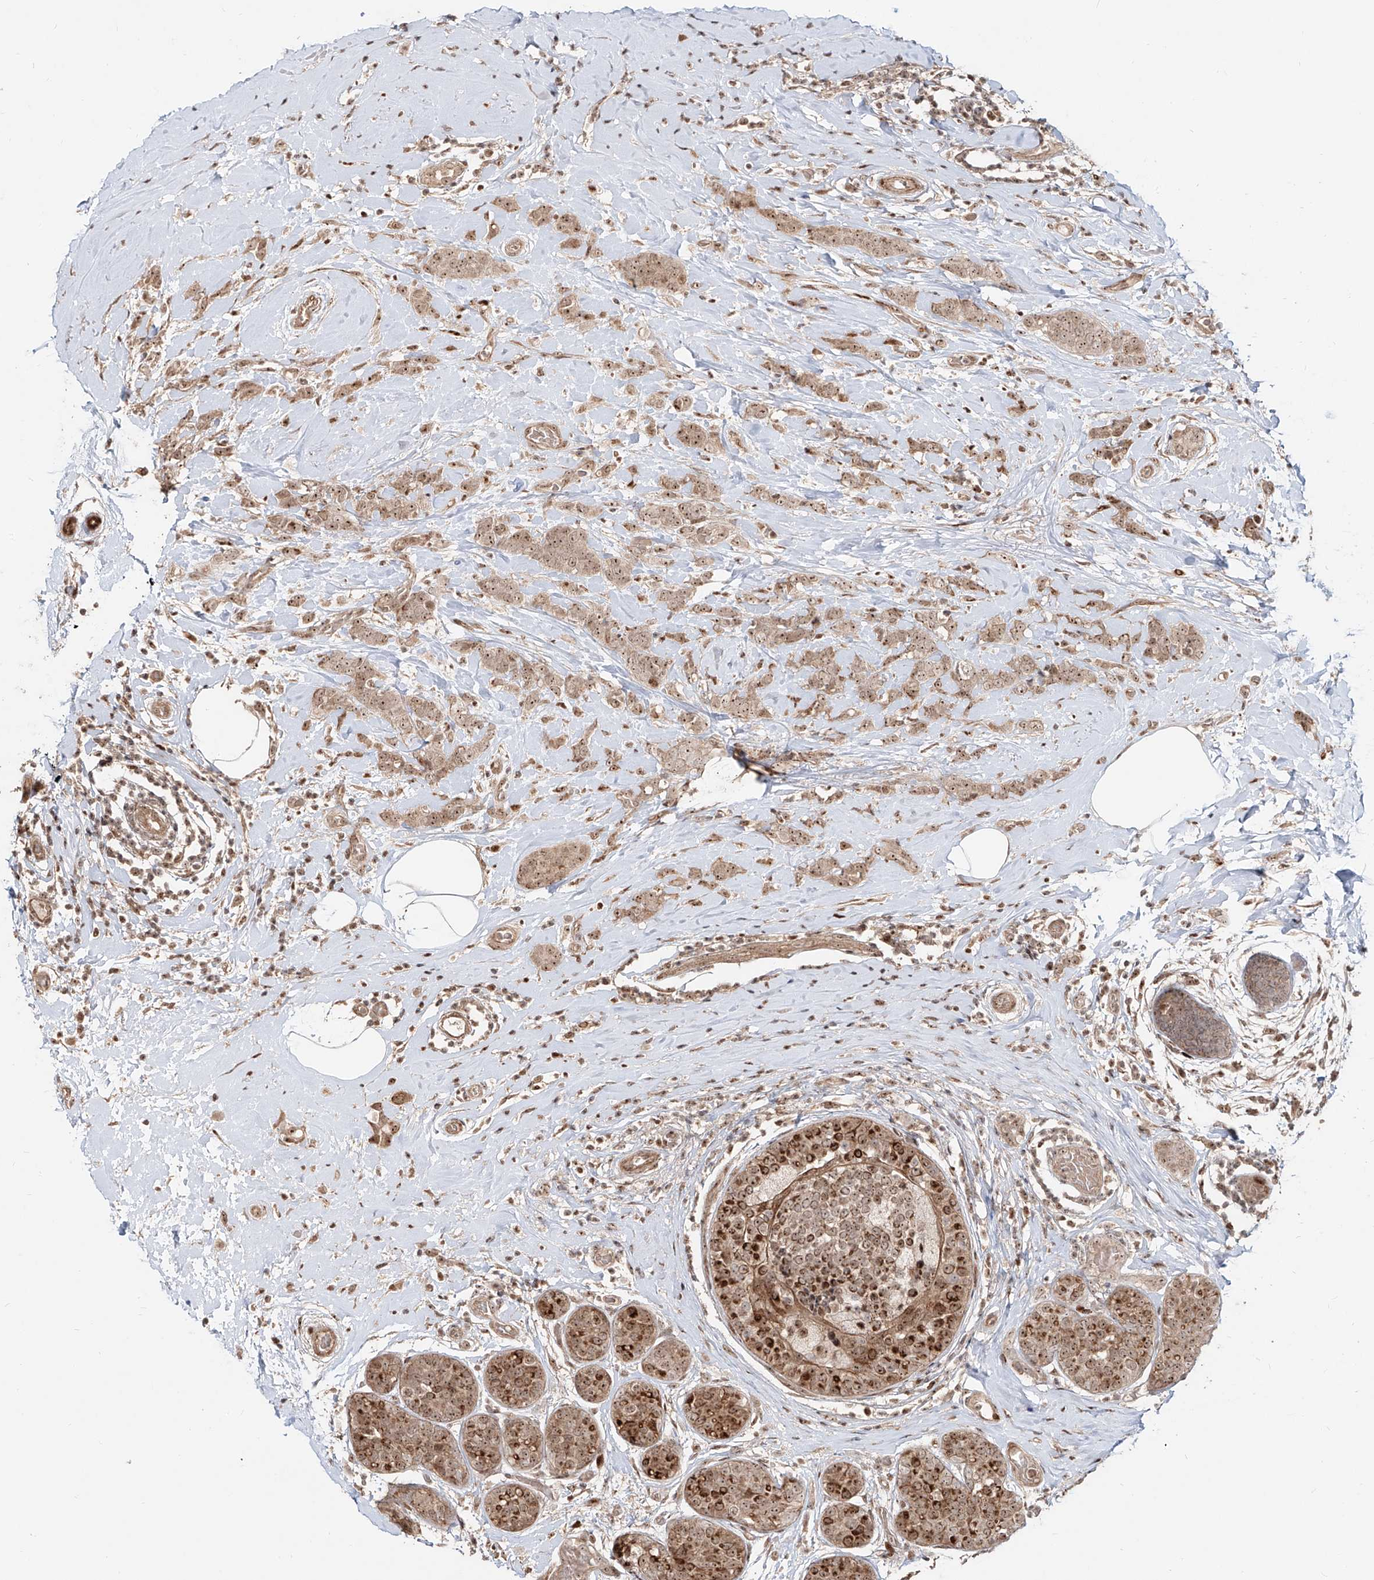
{"staining": {"intensity": "moderate", "quantity": ">75%", "location": "nuclear"}, "tissue": "breast cancer", "cell_type": "Tumor cells", "image_type": "cancer", "snomed": [{"axis": "morphology", "description": "Lobular carcinoma, in situ"}, {"axis": "morphology", "description": "Lobular carcinoma"}, {"axis": "topography", "description": "Breast"}], "caption": "Immunohistochemical staining of breast lobular carcinoma reveals moderate nuclear protein expression in about >75% of tumor cells.", "gene": "ZNF710", "patient": {"sex": "female", "age": 41}}